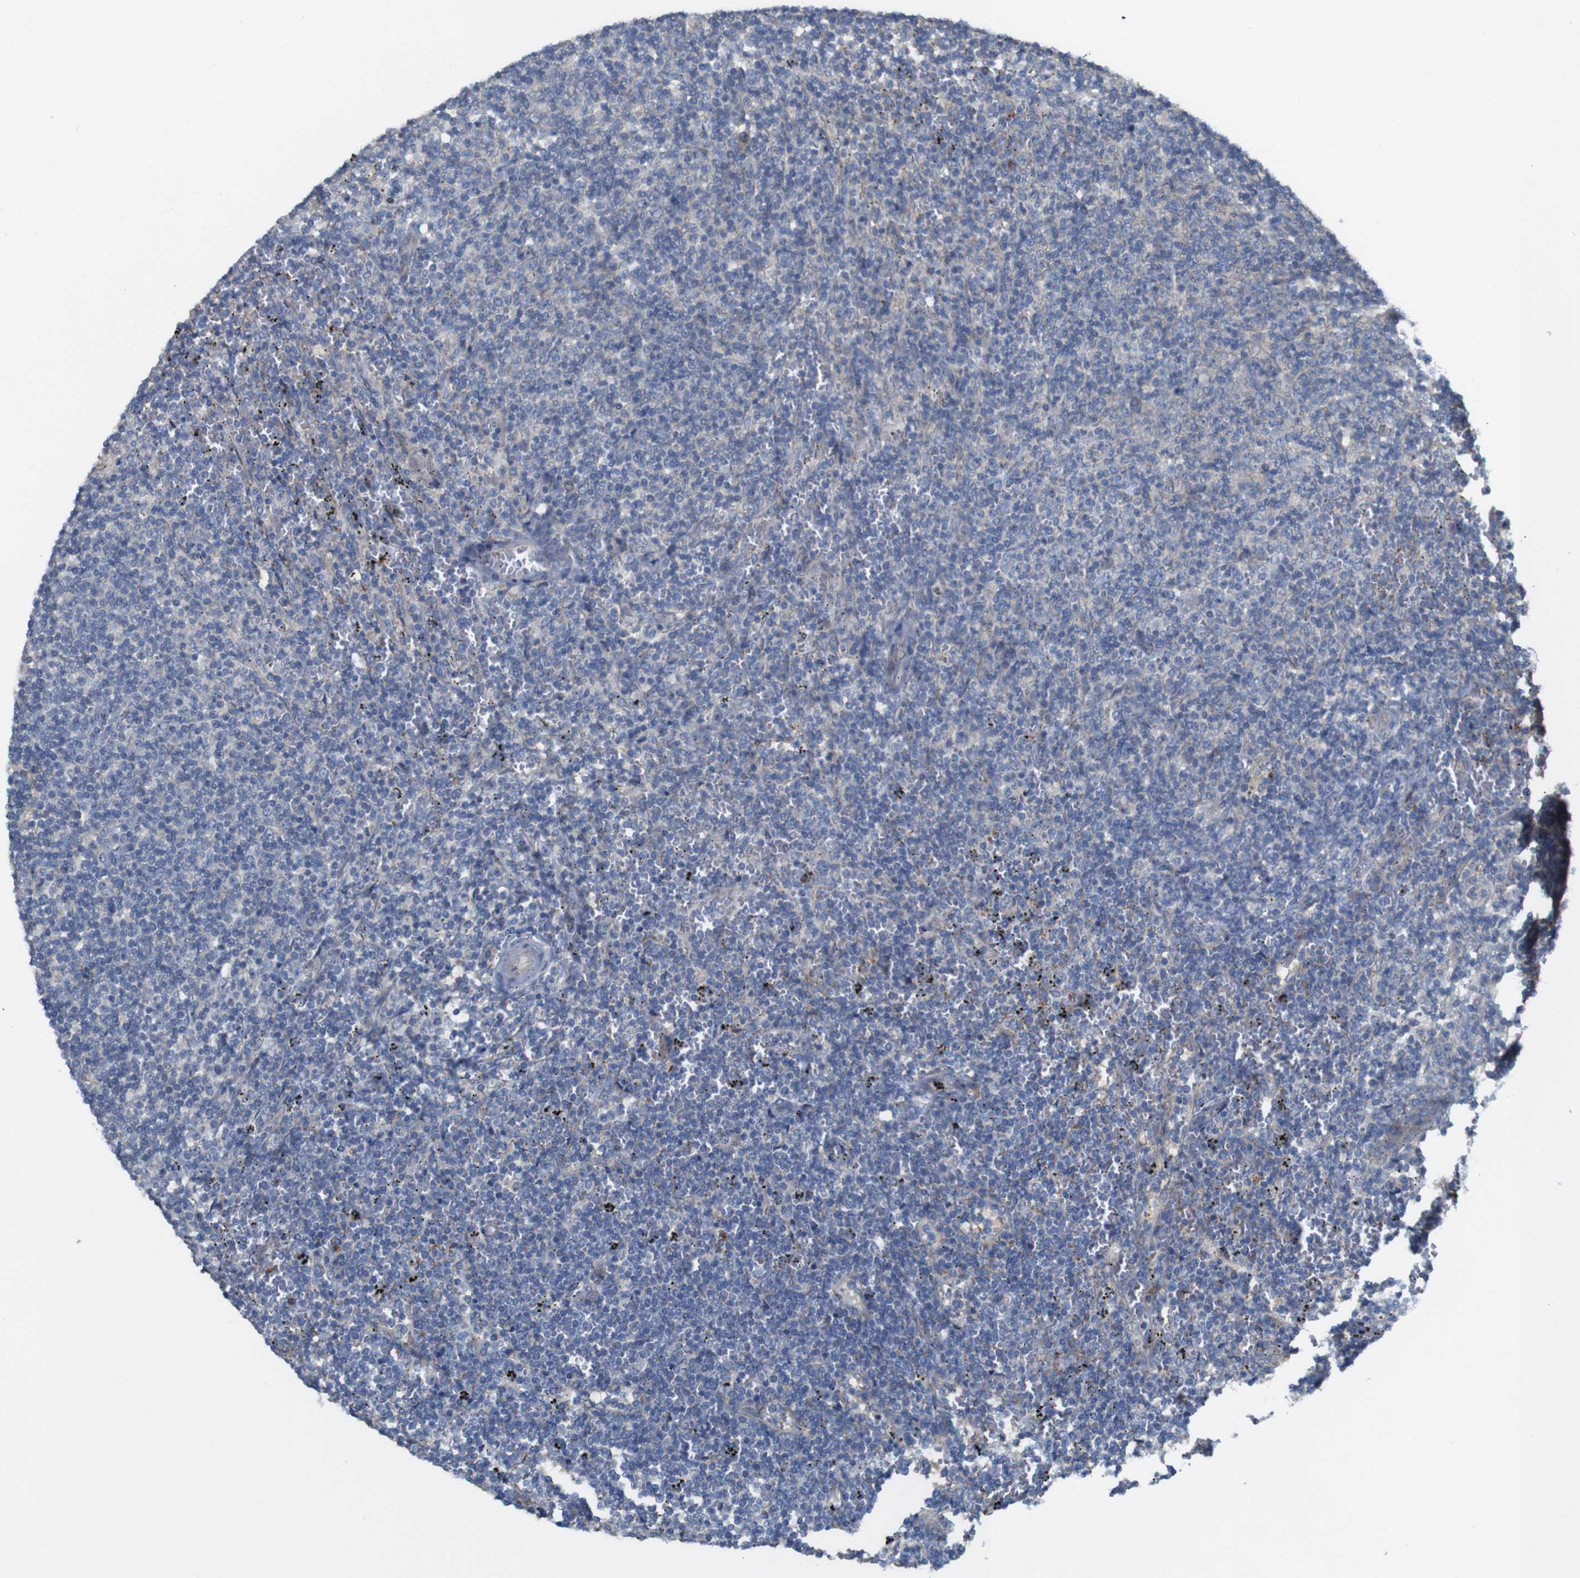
{"staining": {"intensity": "negative", "quantity": "none", "location": "none"}, "tissue": "lymphoma", "cell_type": "Tumor cells", "image_type": "cancer", "snomed": [{"axis": "morphology", "description": "Malignant lymphoma, non-Hodgkin's type, Low grade"}, {"axis": "topography", "description": "Spleen"}], "caption": "An immunohistochemistry (IHC) image of low-grade malignant lymphoma, non-Hodgkin's type is shown. There is no staining in tumor cells of low-grade malignant lymphoma, non-Hodgkin's type.", "gene": "MYEOV", "patient": {"sex": "female", "age": 50}}